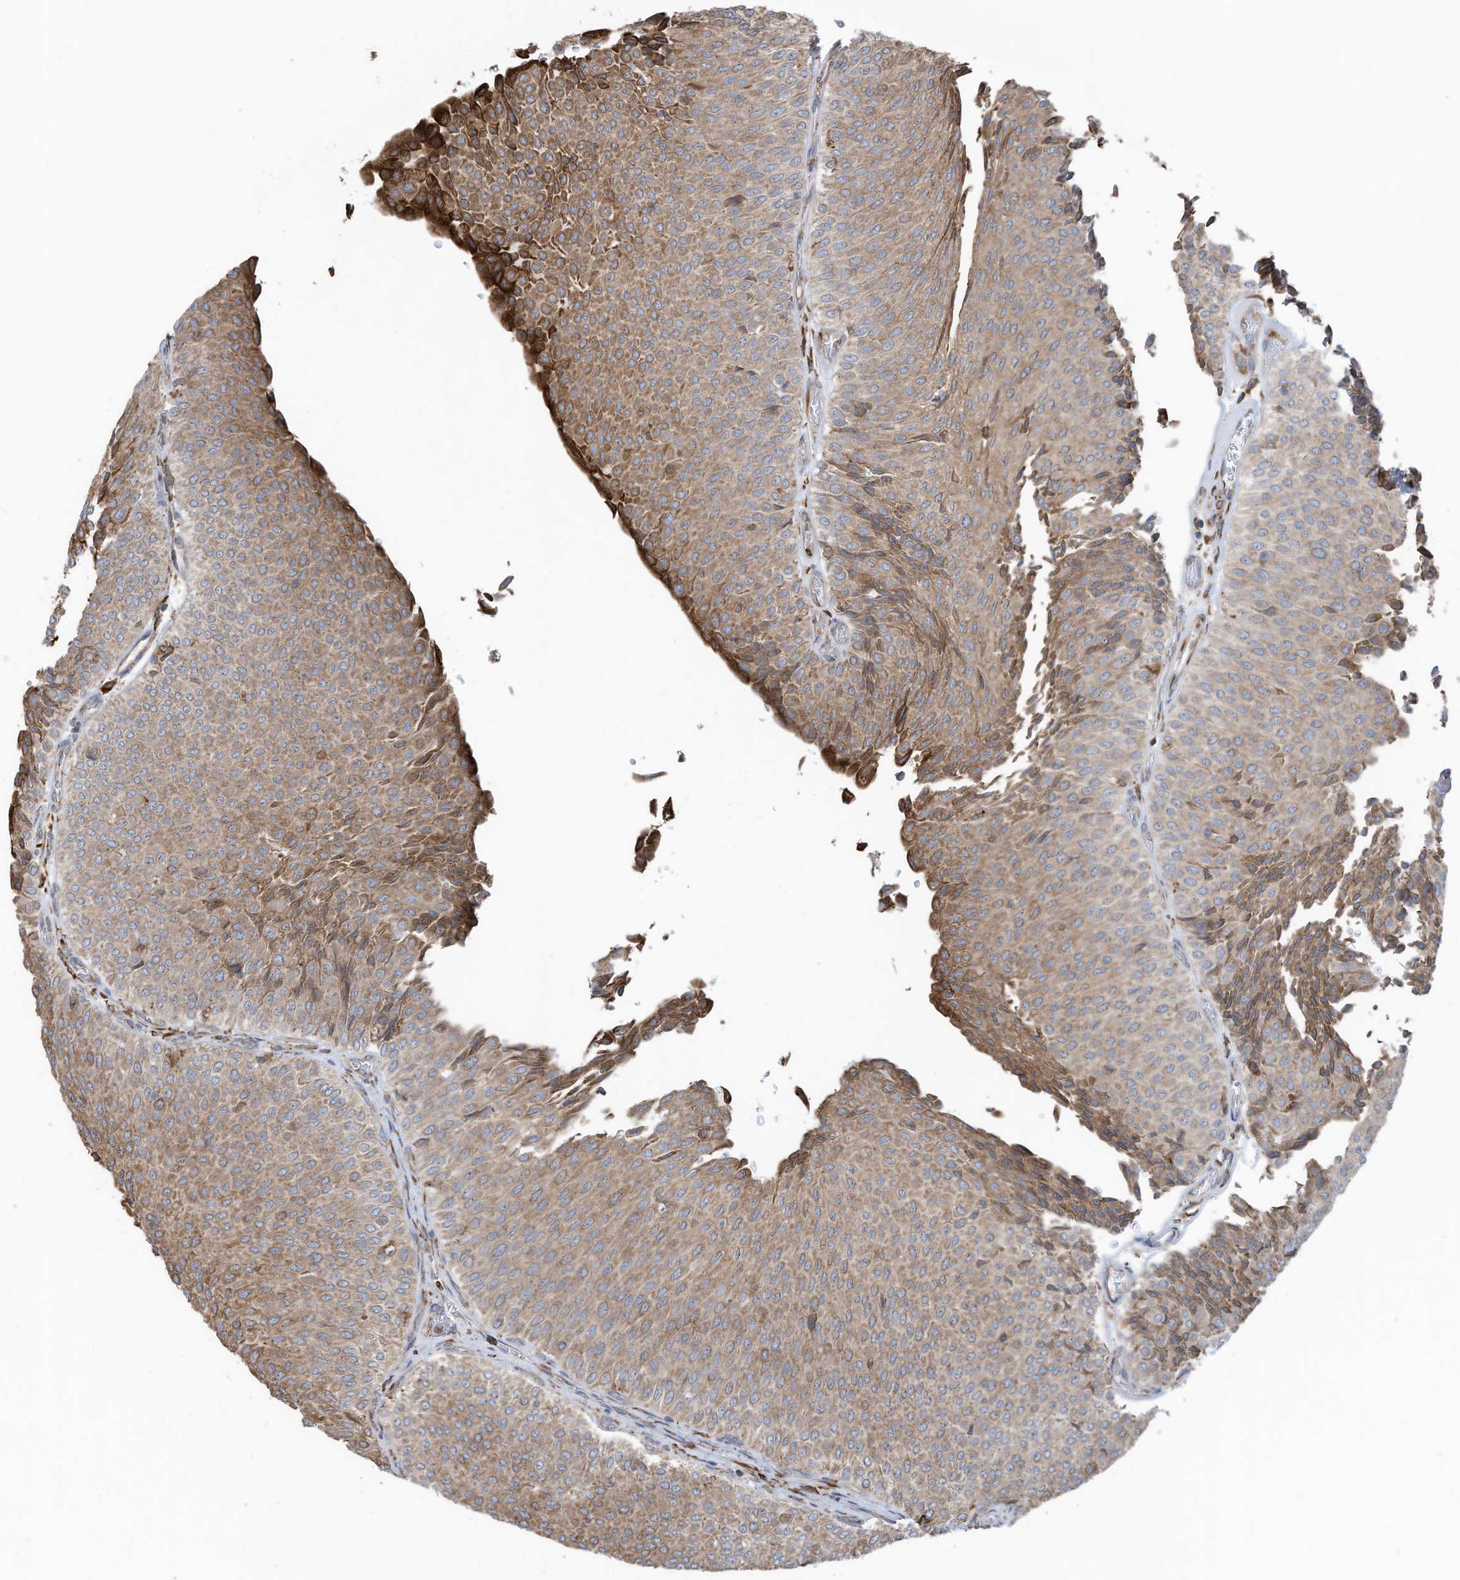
{"staining": {"intensity": "moderate", "quantity": ">75%", "location": "cytoplasmic/membranous"}, "tissue": "urothelial cancer", "cell_type": "Tumor cells", "image_type": "cancer", "snomed": [{"axis": "morphology", "description": "Urothelial carcinoma, Low grade"}, {"axis": "topography", "description": "Urinary bladder"}], "caption": "This micrograph reveals urothelial cancer stained with immunohistochemistry (IHC) to label a protein in brown. The cytoplasmic/membranous of tumor cells show moderate positivity for the protein. Nuclei are counter-stained blue.", "gene": "ZNF354C", "patient": {"sex": "male", "age": 78}}